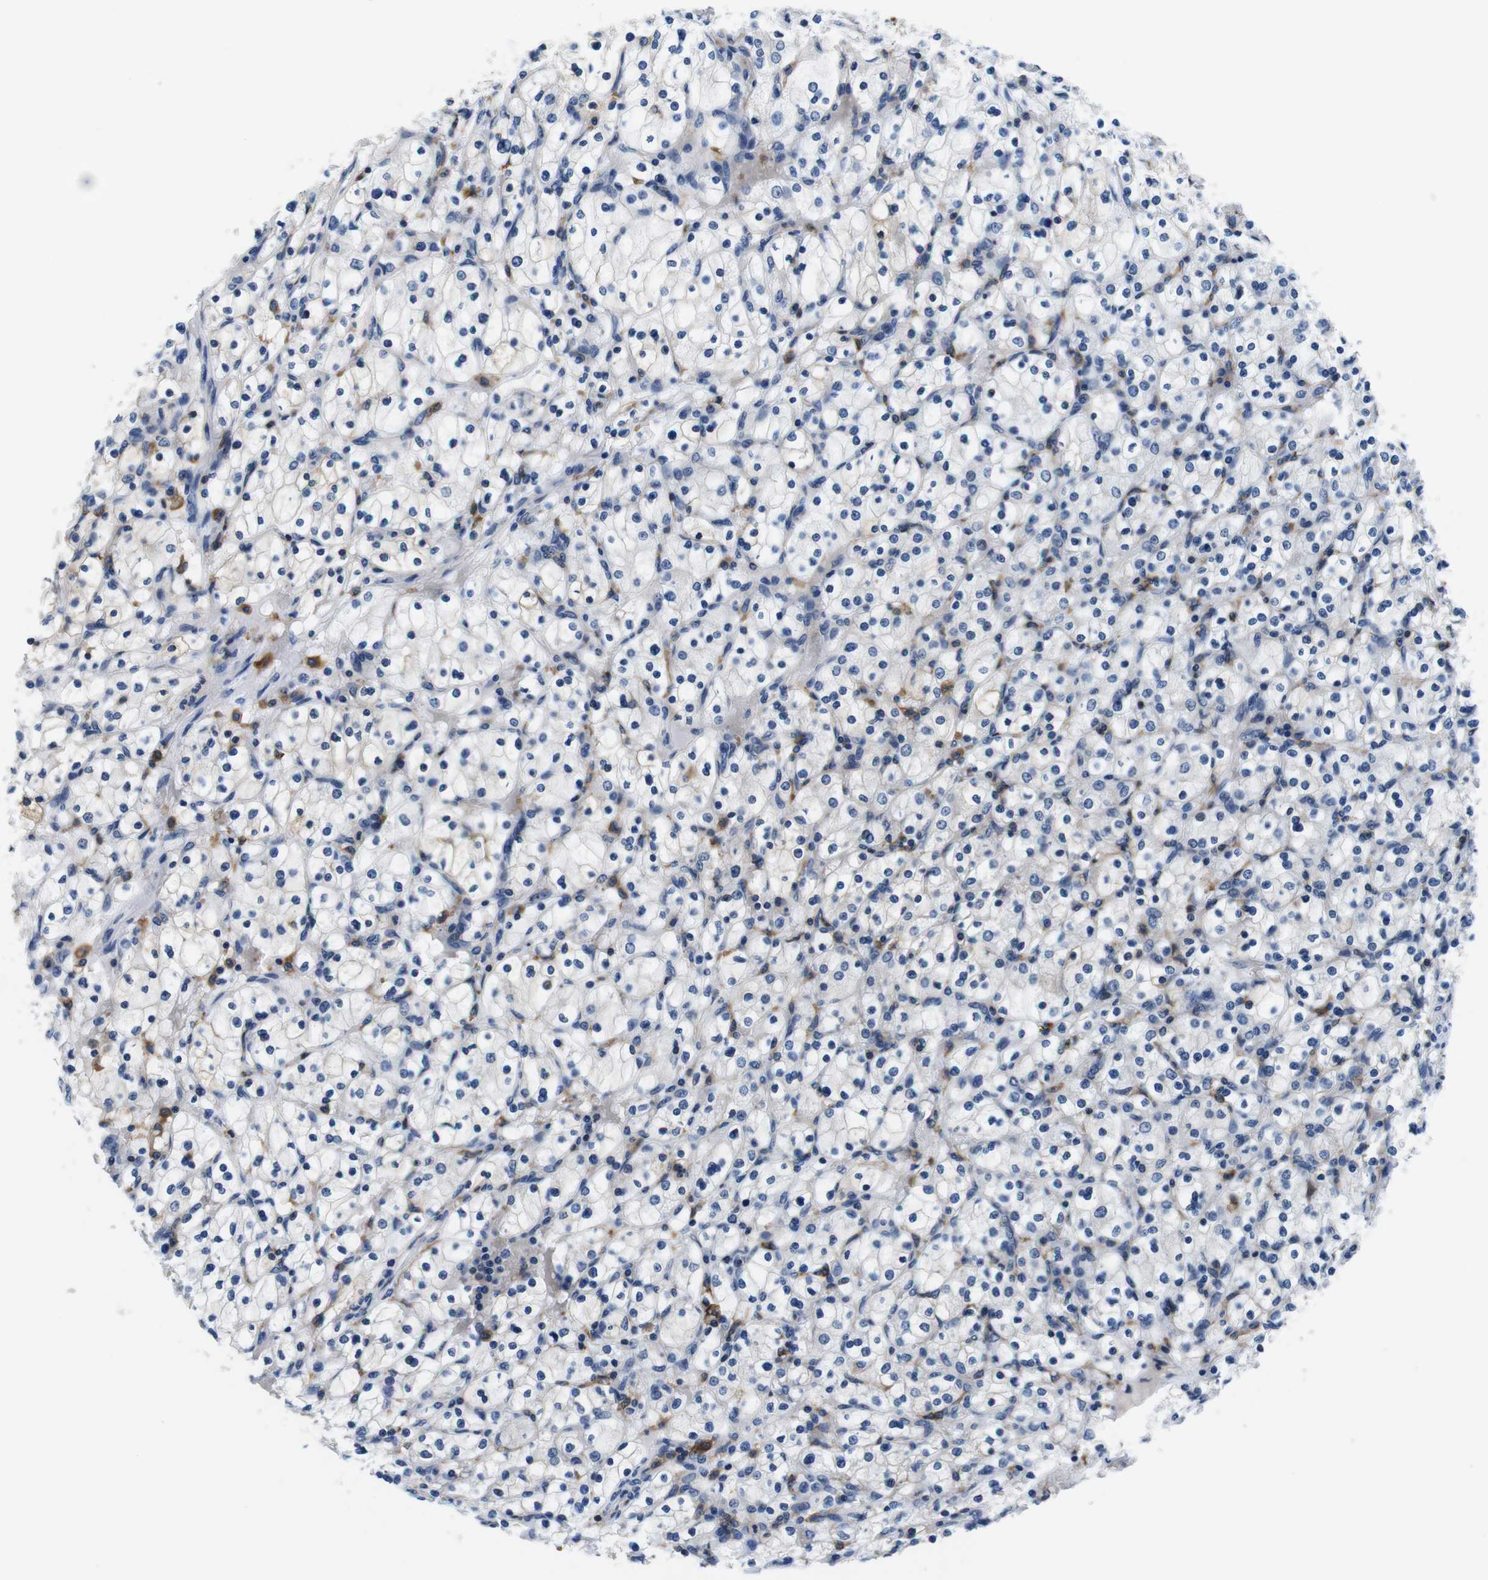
{"staining": {"intensity": "negative", "quantity": "none", "location": "none"}, "tissue": "renal cancer", "cell_type": "Tumor cells", "image_type": "cancer", "snomed": [{"axis": "morphology", "description": "Adenocarcinoma, NOS"}, {"axis": "topography", "description": "Kidney"}], "caption": "Immunohistochemistry of human renal adenocarcinoma exhibits no positivity in tumor cells.", "gene": "CD300C", "patient": {"sex": "female", "age": 83}}